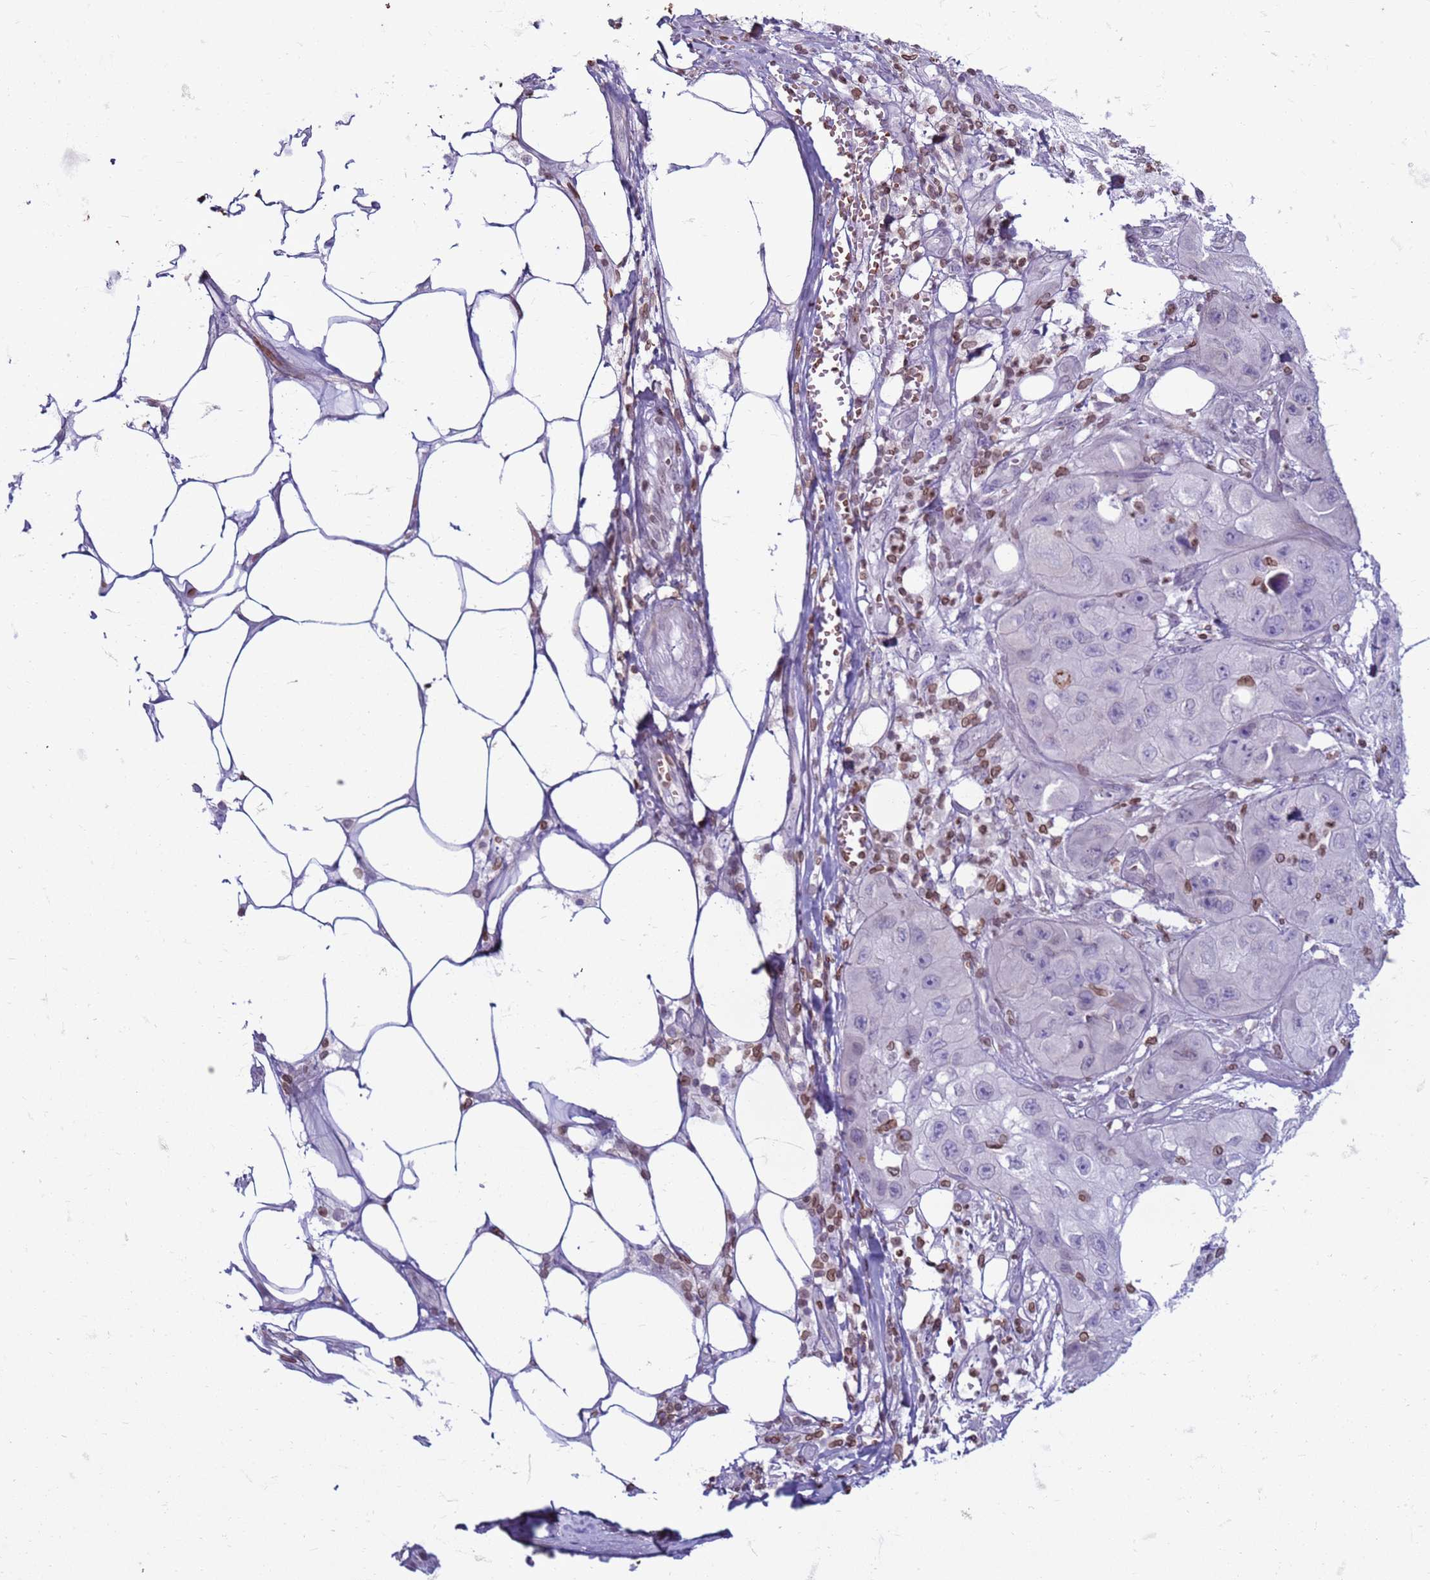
{"staining": {"intensity": "negative", "quantity": "none", "location": "none"}, "tissue": "skin cancer", "cell_type": "Tumor cells", "image_type": "cancer", "snomed": [{"axis": "morphology", "description": "Squamous cell carcinoma, NOS"}, {"axis": "topography", "description": "Skin"}, {"axis": "topography", "description": "Subcutis"}], "caption": "Immunohistochemistry micrograph of neoplastic tissue: human skin squamous cell carcinoma stained with DAB reveals no significant protein expression in tumor cells.", "gene": "METTL25B", "patient": {"sex": "male", "age": 73}}